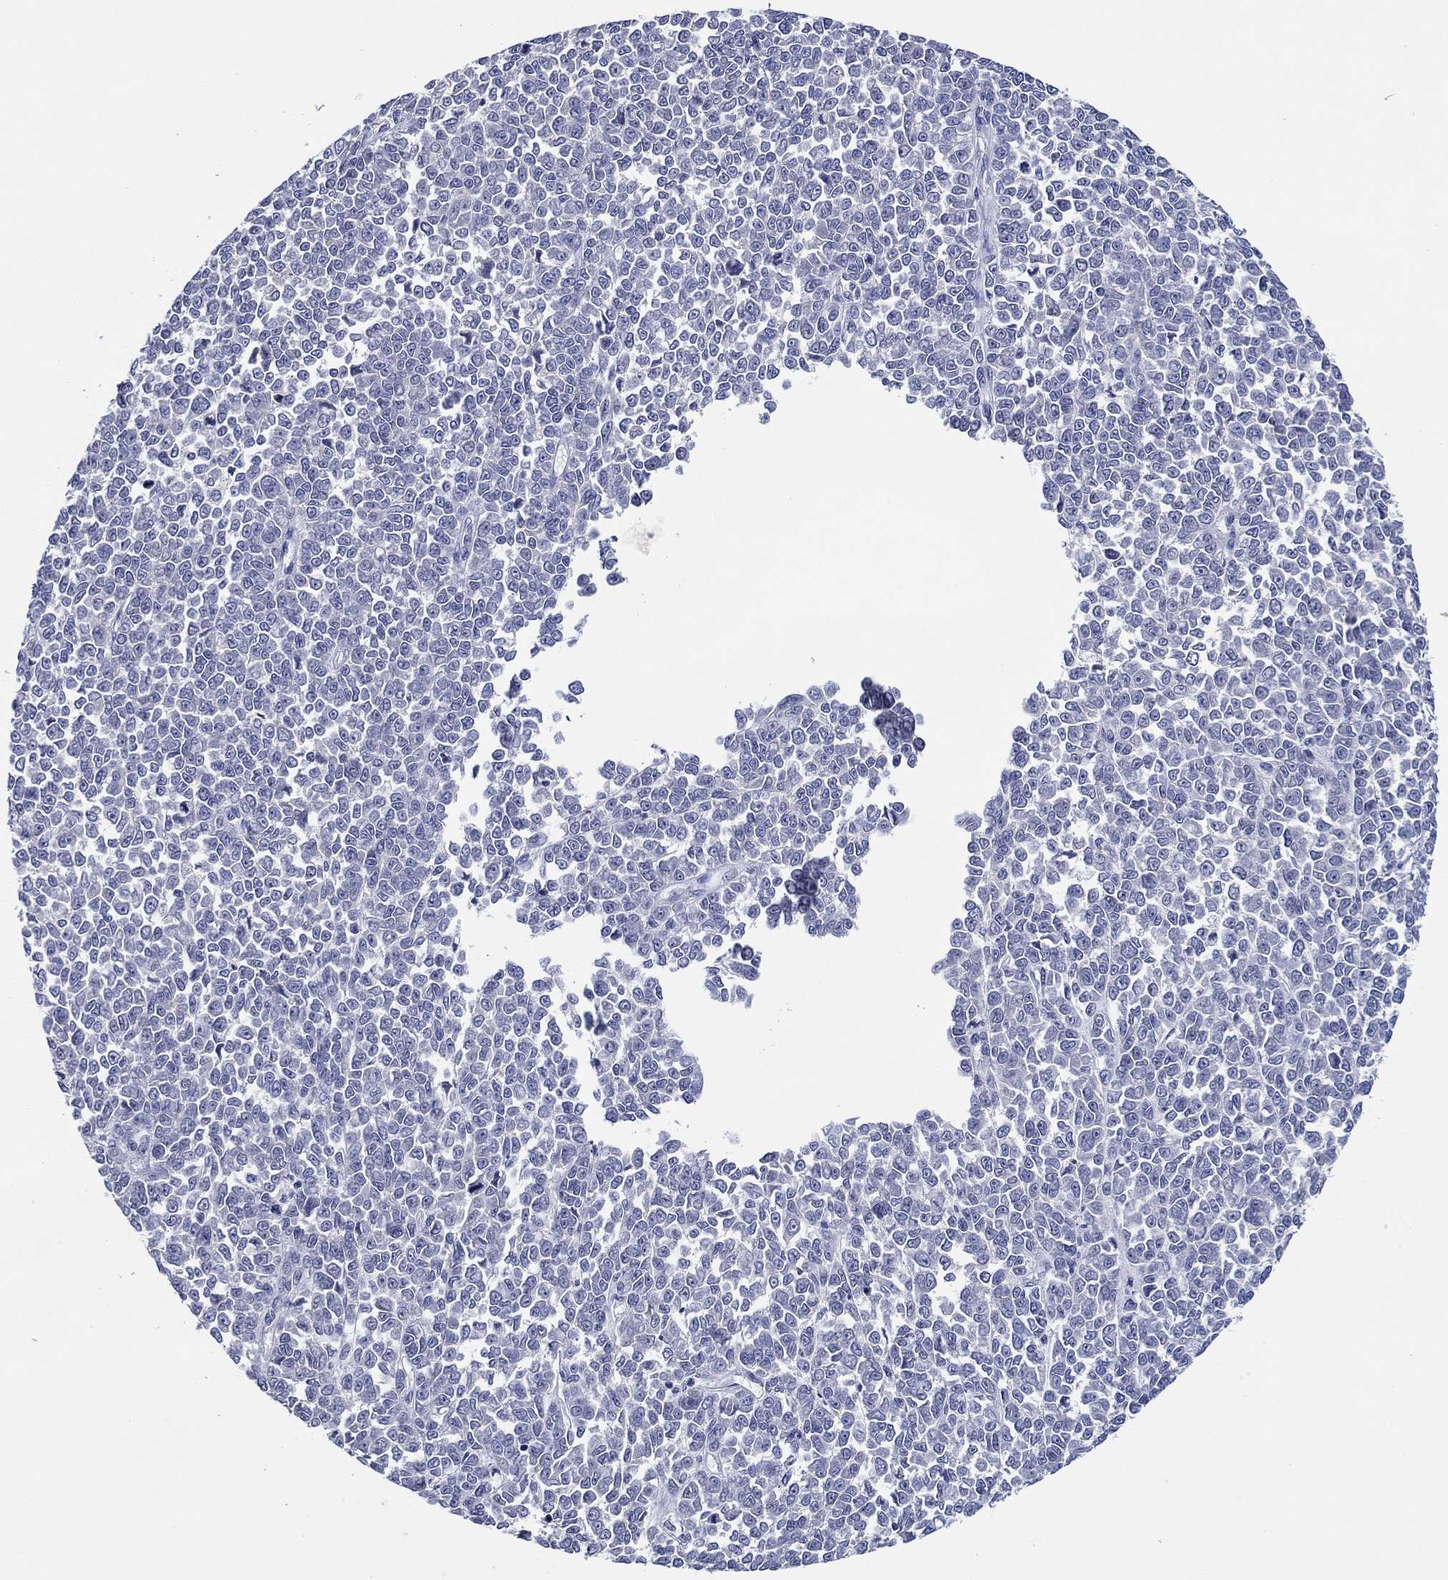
{"staining": {"intensity": "negative", "quantity": "none", "location": "none"}, "tissue": "melanoma", "cell_type": "Tumor cells", "image_type": "cancer", "snomed": [{"axis": "morphology", "description": "Malignant melanoma, NOS"}, {"axis": "topography", "description": "Skin"}], "caption": "Immunohistochemistry of melanoma reveals no expression in tumor cells. Brightfield microscopy of immunohistochemistry (IHC) stained with DAB (brown) and hematoxylin (blue), captured at high magnification.", "gene": "CHIT1", "patient": {"sex": "female", "age": 95}}